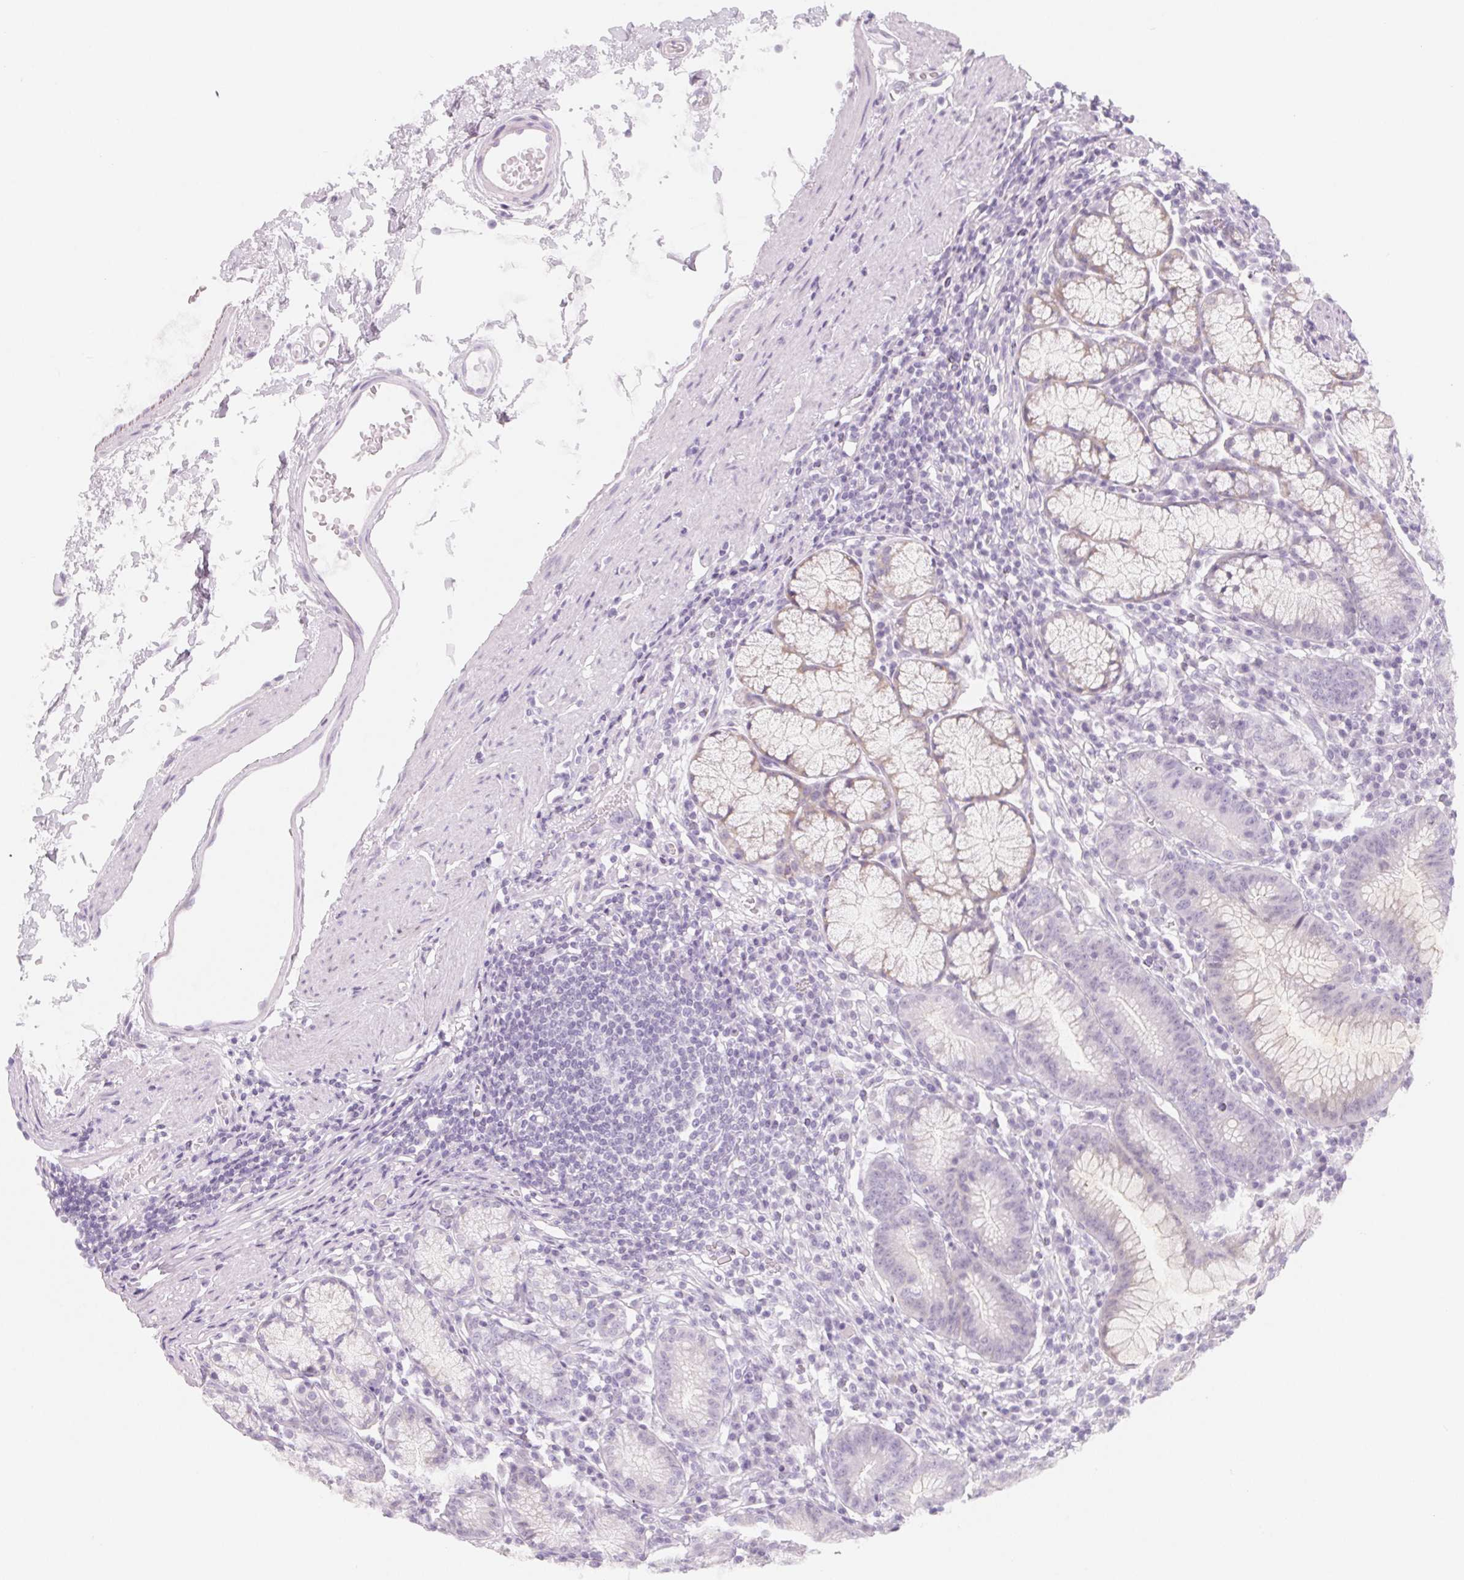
{"staining": {"intensity": "negative", "quantity": "none", "location": "none"}, "tissue": "stomach", "cell_type": "Glandular cells", "image_type": "normal", "snomed": [{"axis": "morphology", "description": "Normal tissue, NOS"}, {"axis": "topography", "description": "Stomach"}], "caption": "Immunohistochemistry photomicrograph of normal stomach: human stomach stained with DAB demonstrates no significant protein staining in glandular cells. Brightfield microscopy of IHC stained with DAB (3,3'-diaminobenzidine) (brown) and hematoxylin (blue), captured at high magnification.", "gene": "SH3GL2", "patient": {"sex": "male", "age": 55}}